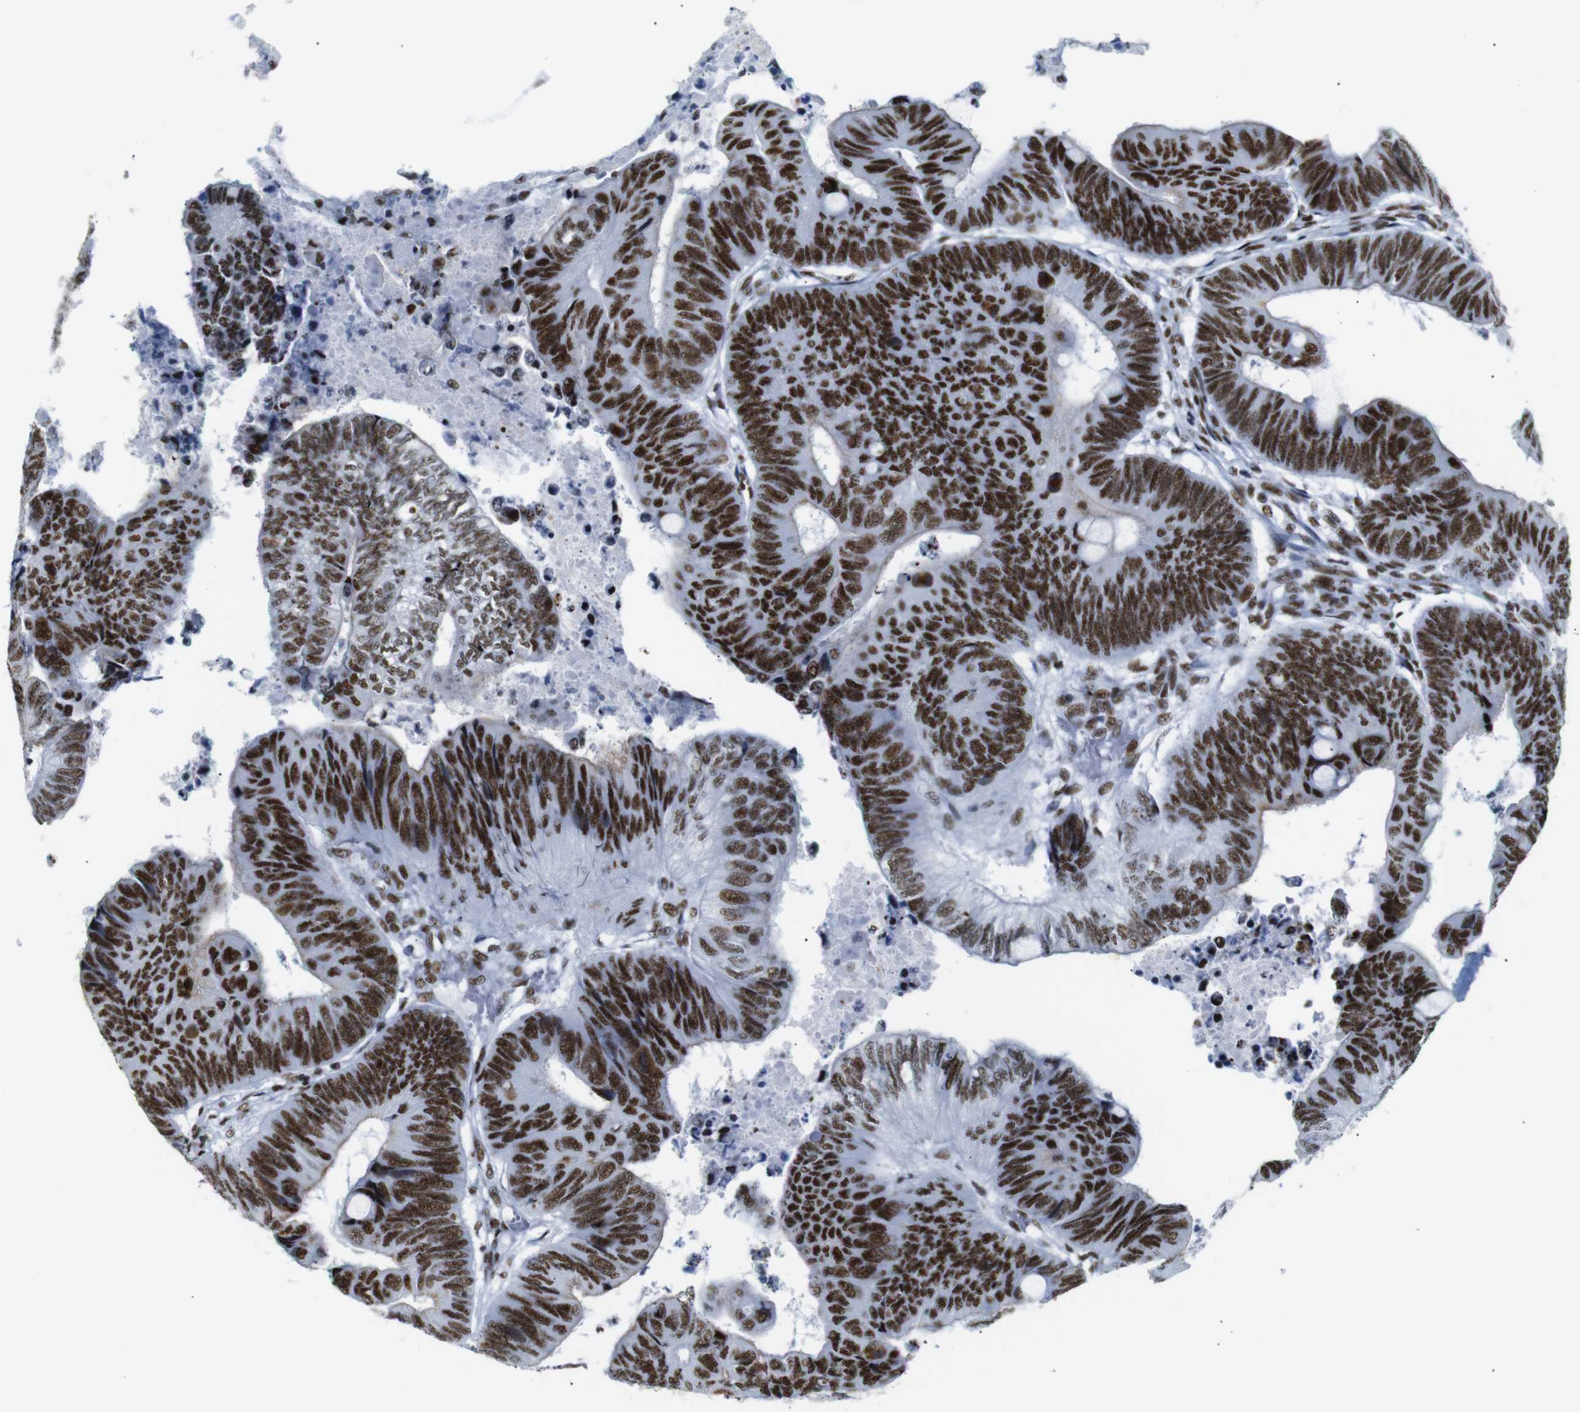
{"staining": {"intensity": "strong", "quantity": ">75%", "location": "nuclear"}, "tissue": "colorectal cancer", "cell_type": "Tumor cells", "image_type": "cancer", "snomed": [{"axis": "morphology", "description": "Normal tissue, NOS"}, {"axis": "morphology", "description": "Adenocarcinoma, NOS"}, {"axis": "topography", "description": "Rectum"}, {"axis": "topography", "description": "Peripheral nerve tissue"}], "caption": "Immunohistochemistry (IHC) micrograph of neoplastic tissue: human colorectal cancer (adenocarcinoma) stained using immunohistochemistry (IHC) exhibits high levels of strong protein expression localized specifically in the nuclear of tumor cells, appearing as a nuclear brown color.", "gene": "TRA2B", "patient": {"sex": "male", "age": 92}}